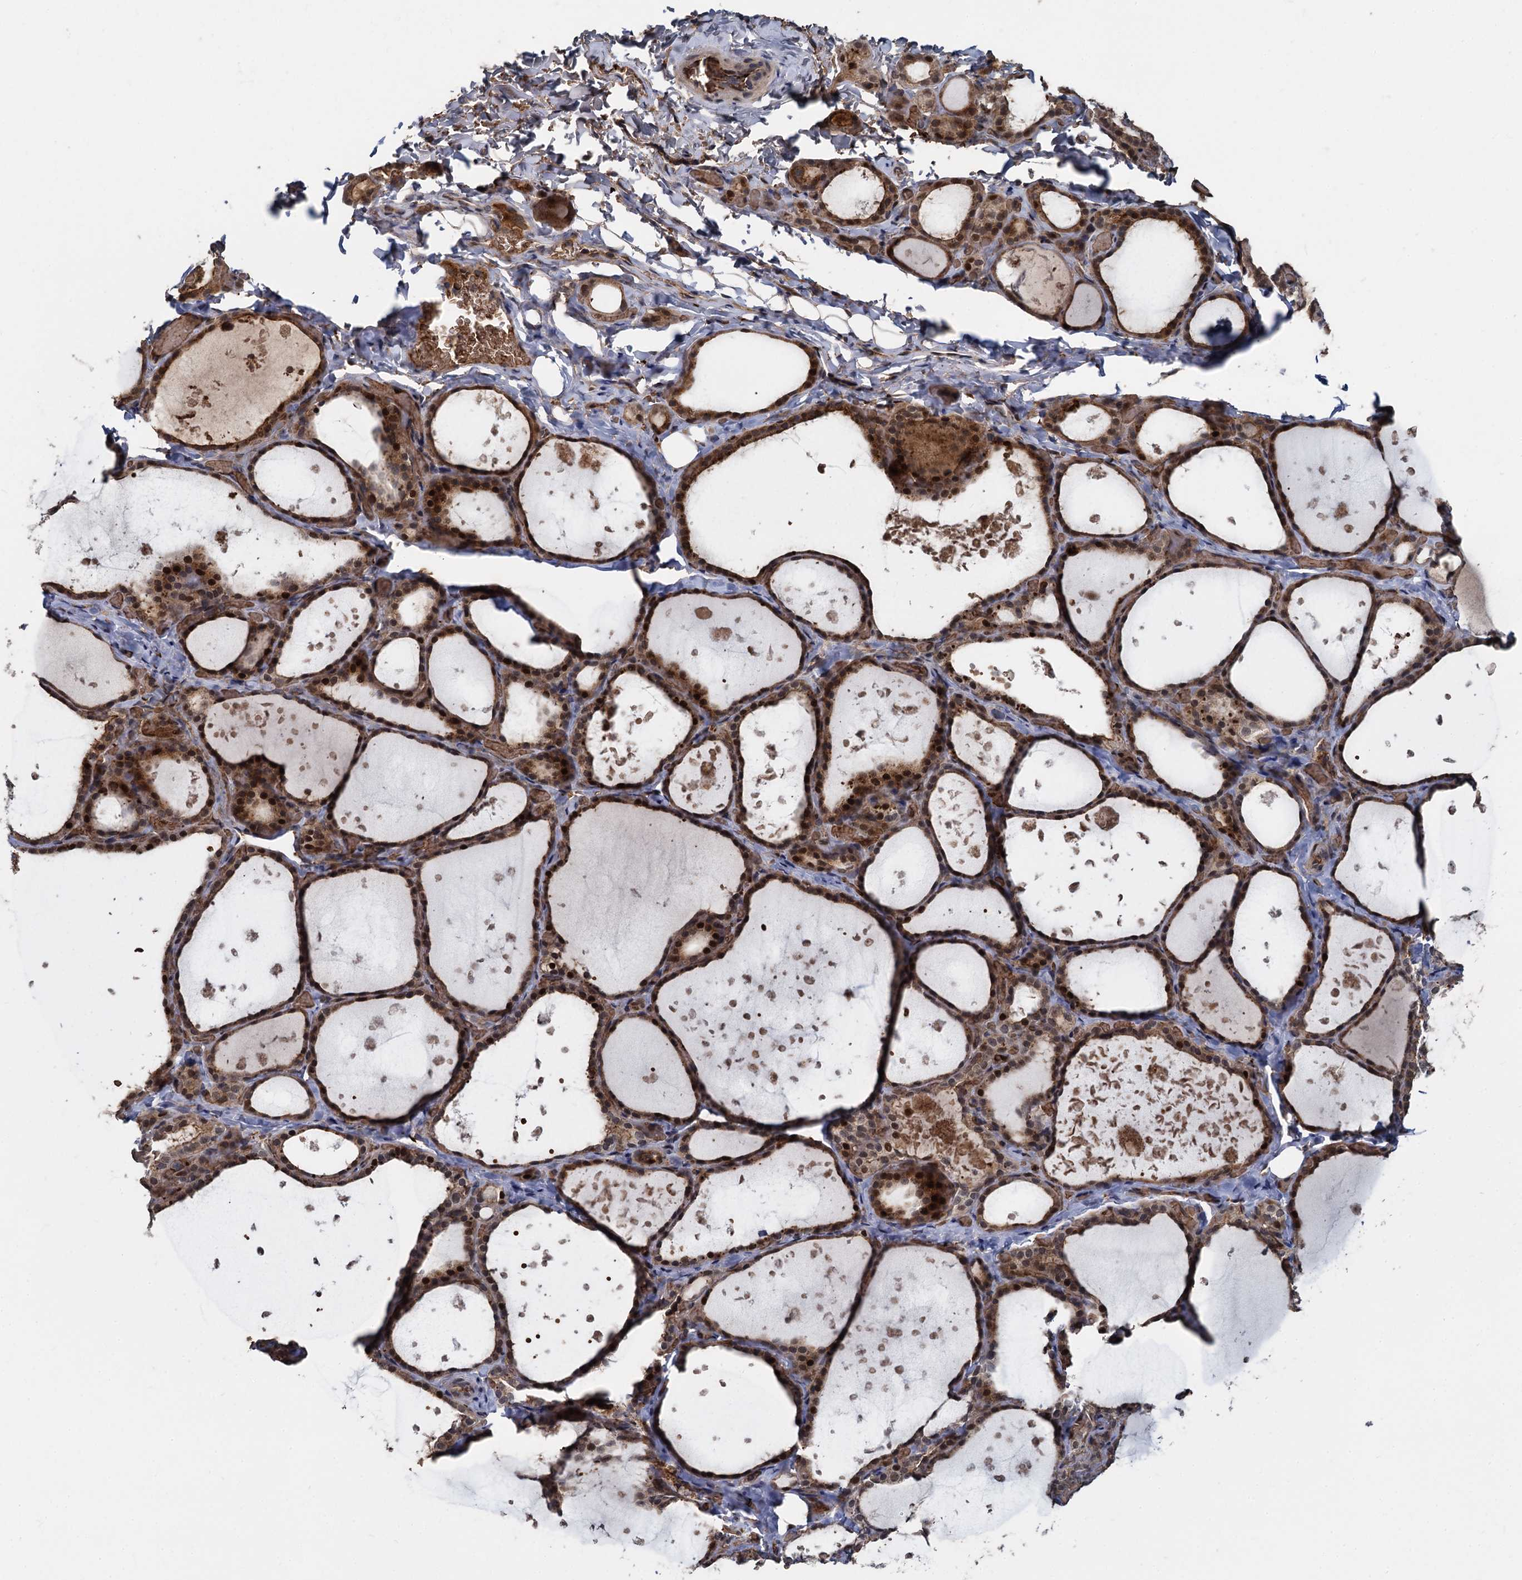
{"staining": {"intensity": "moderate", "quantity": ">75%", "location": "cytoplasmic/membranous,nuclear"}, "tissue": "thyroid gland", "cell_type": "Glandular cells", "image_type": "normal", "snomed": [{"axis": "morphology", "description": "Normal tissue, NOS"}, {"axis": "topography", "description": "Thyroid gland"}], "caption": "Protein analysis of unremarkable thyroid gland demonstrates moderate cytoplasmic/membranous,nuclear expression in approximately >75% of glandular cells.", "gene": "FANCI", "patient": {"sex": "female", "age": 44}}